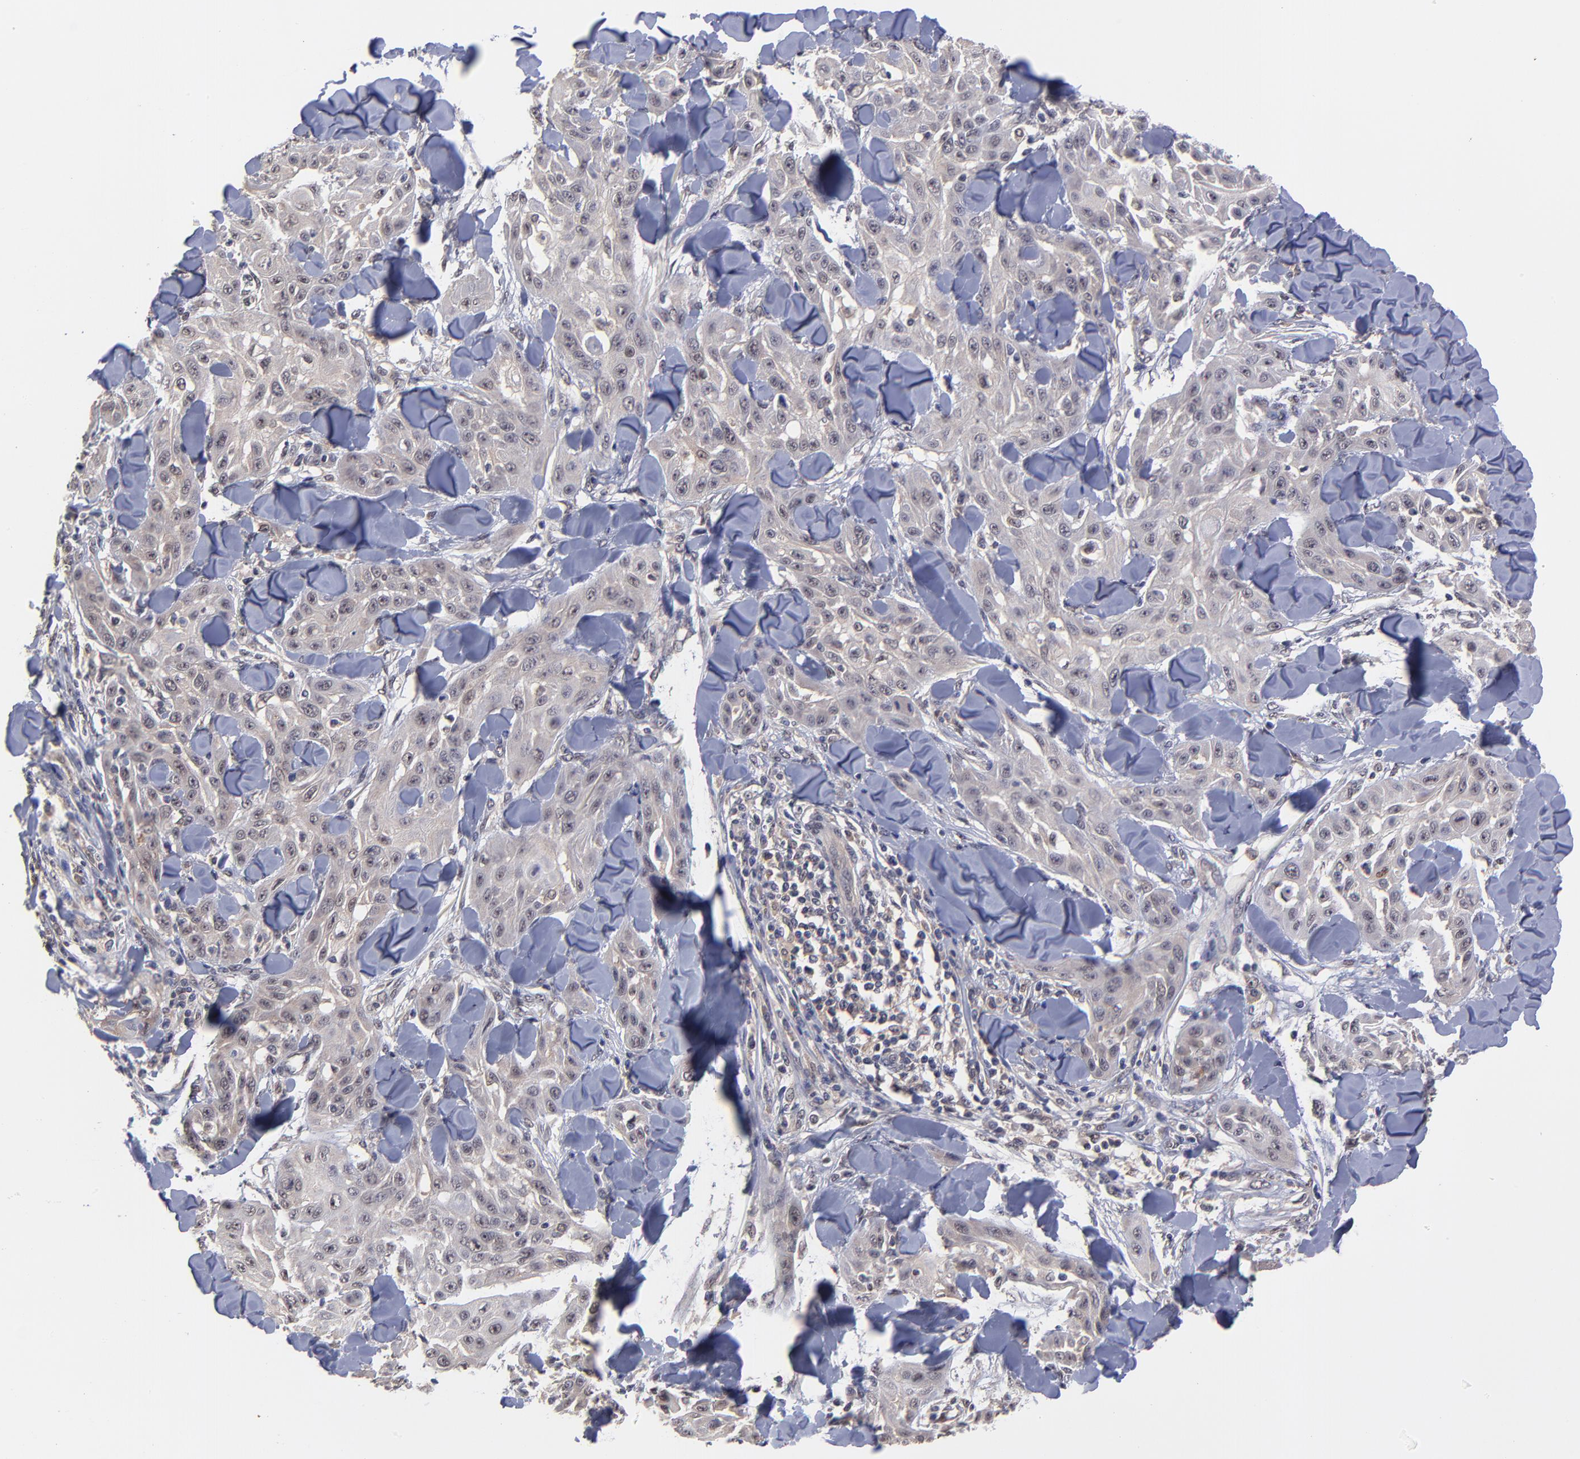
{"staining": {"intensity": "negative", "quantity": "none", "location": "none"}, "tissue": "skin cancer", "cell_type": "Tumor cells", "image_type": "cancer", "snomed": [{"axis": "morphology", "description": "Squamous cell carcinoma, NOS"}, {"axis": "topography", "description": "Skin"}], "caption": "Tumor cells show no significant protein positivity in squamous cell carcinoma (skin).", "gene": "UBE2E3", "patient": {"sex": "male", "age": 24}}